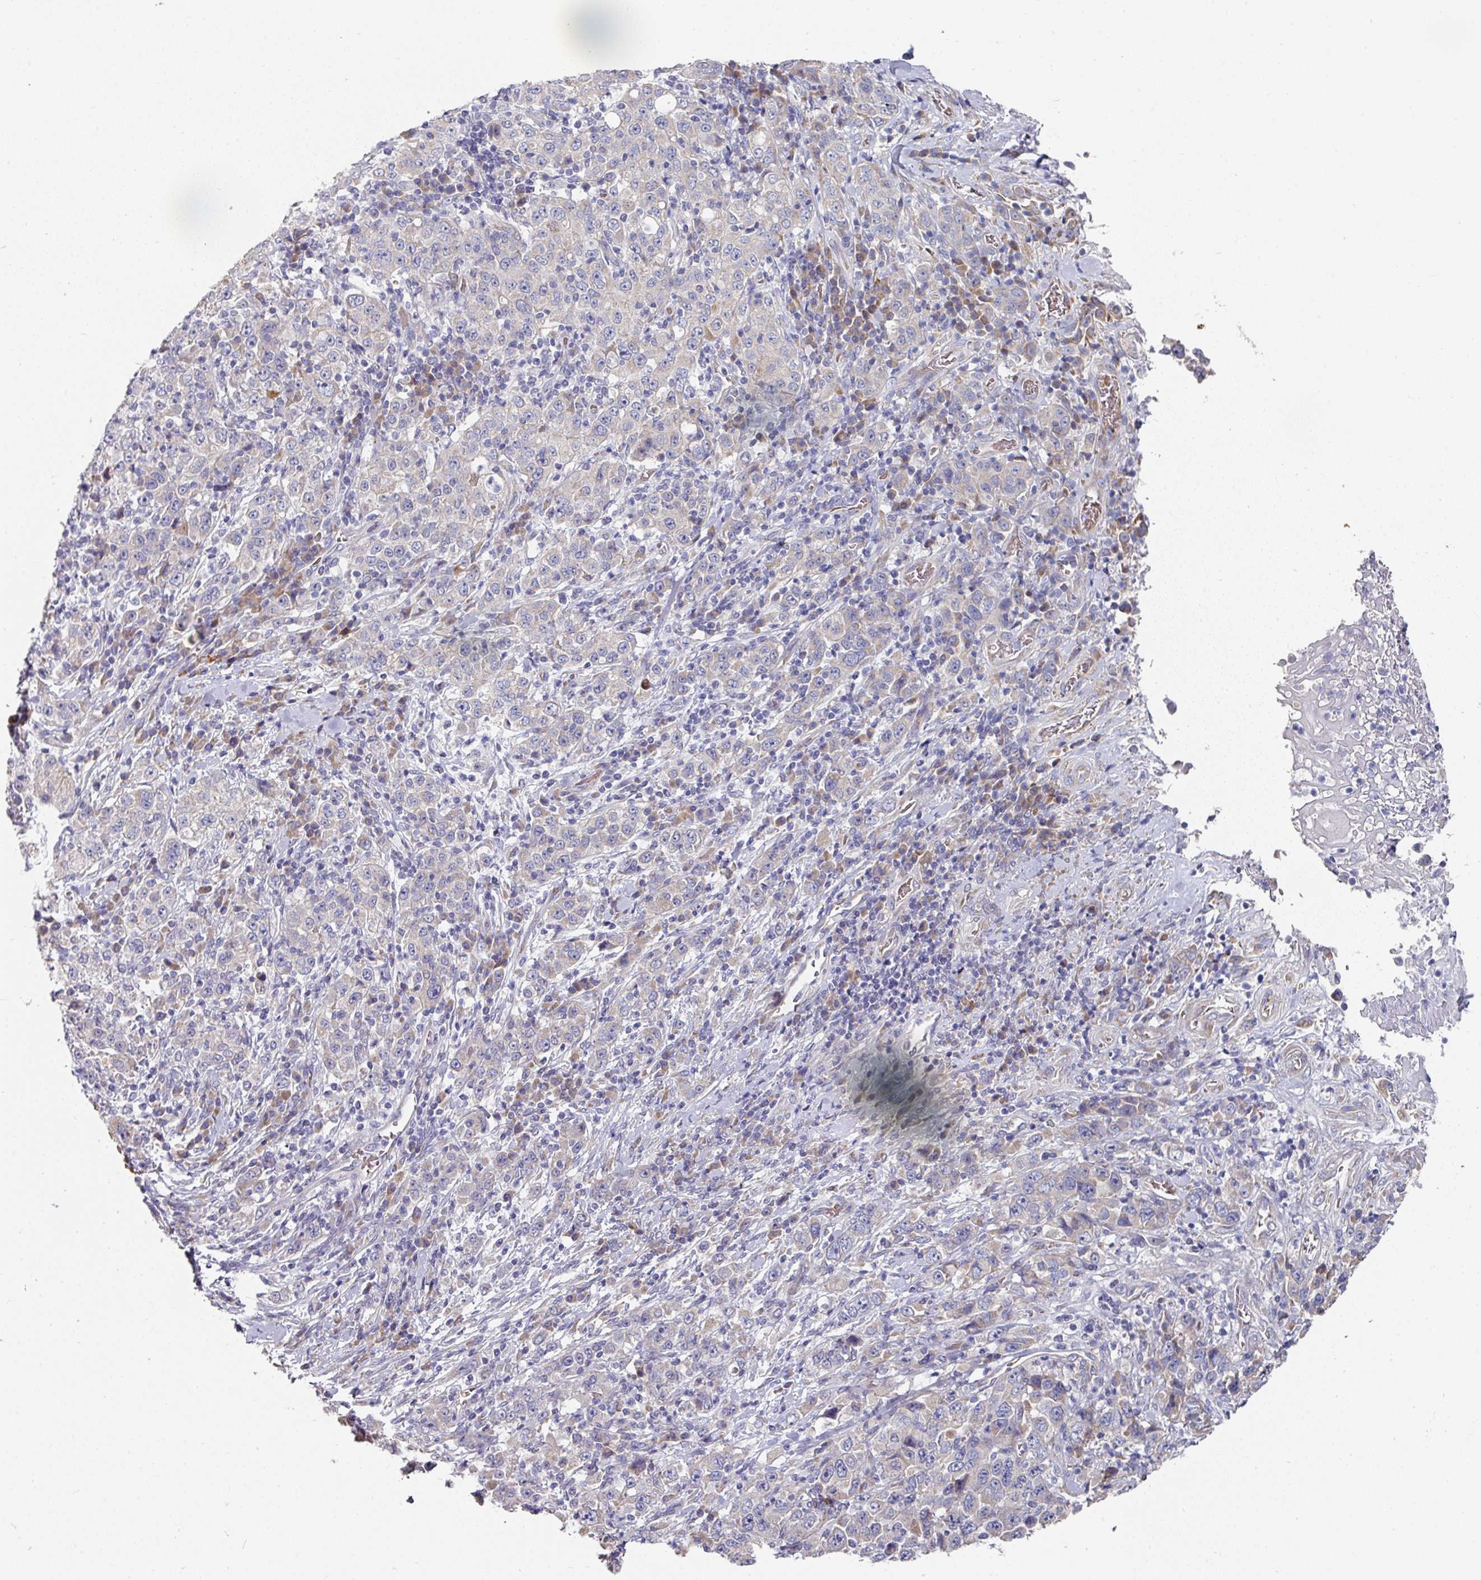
{"staining": {"intensity": "negative", "quantity": "none", "location": "none"}, "tissue": "stomach cancer", "cell_type": "Tumor cells", "image_type": "cancer", "snomed": [{"axis": "morphology", "description": "Normal tissue, NOS"}, {"axis": "morphology", "description": "Adenocarcinoma, NOS"}, {"axis": "topography", "description": "Stomach, upper"}, {"axis": "topography", "description": "Stomach"}], "caption": "This image is of stomach adenocarcinoma stained with immunohistochemistry to label a protein in brown with the nuclei are counter-stained blue. There is no positivity in tumor cells. Brightfield microscopy of IHC stained with DAB (3,3'-diaminobenzidine) (brown) and hematoxylin (blue), captured at high magnification.", "gene": "PYROXD2", "patient": {"sex": "male", "age": 59}}